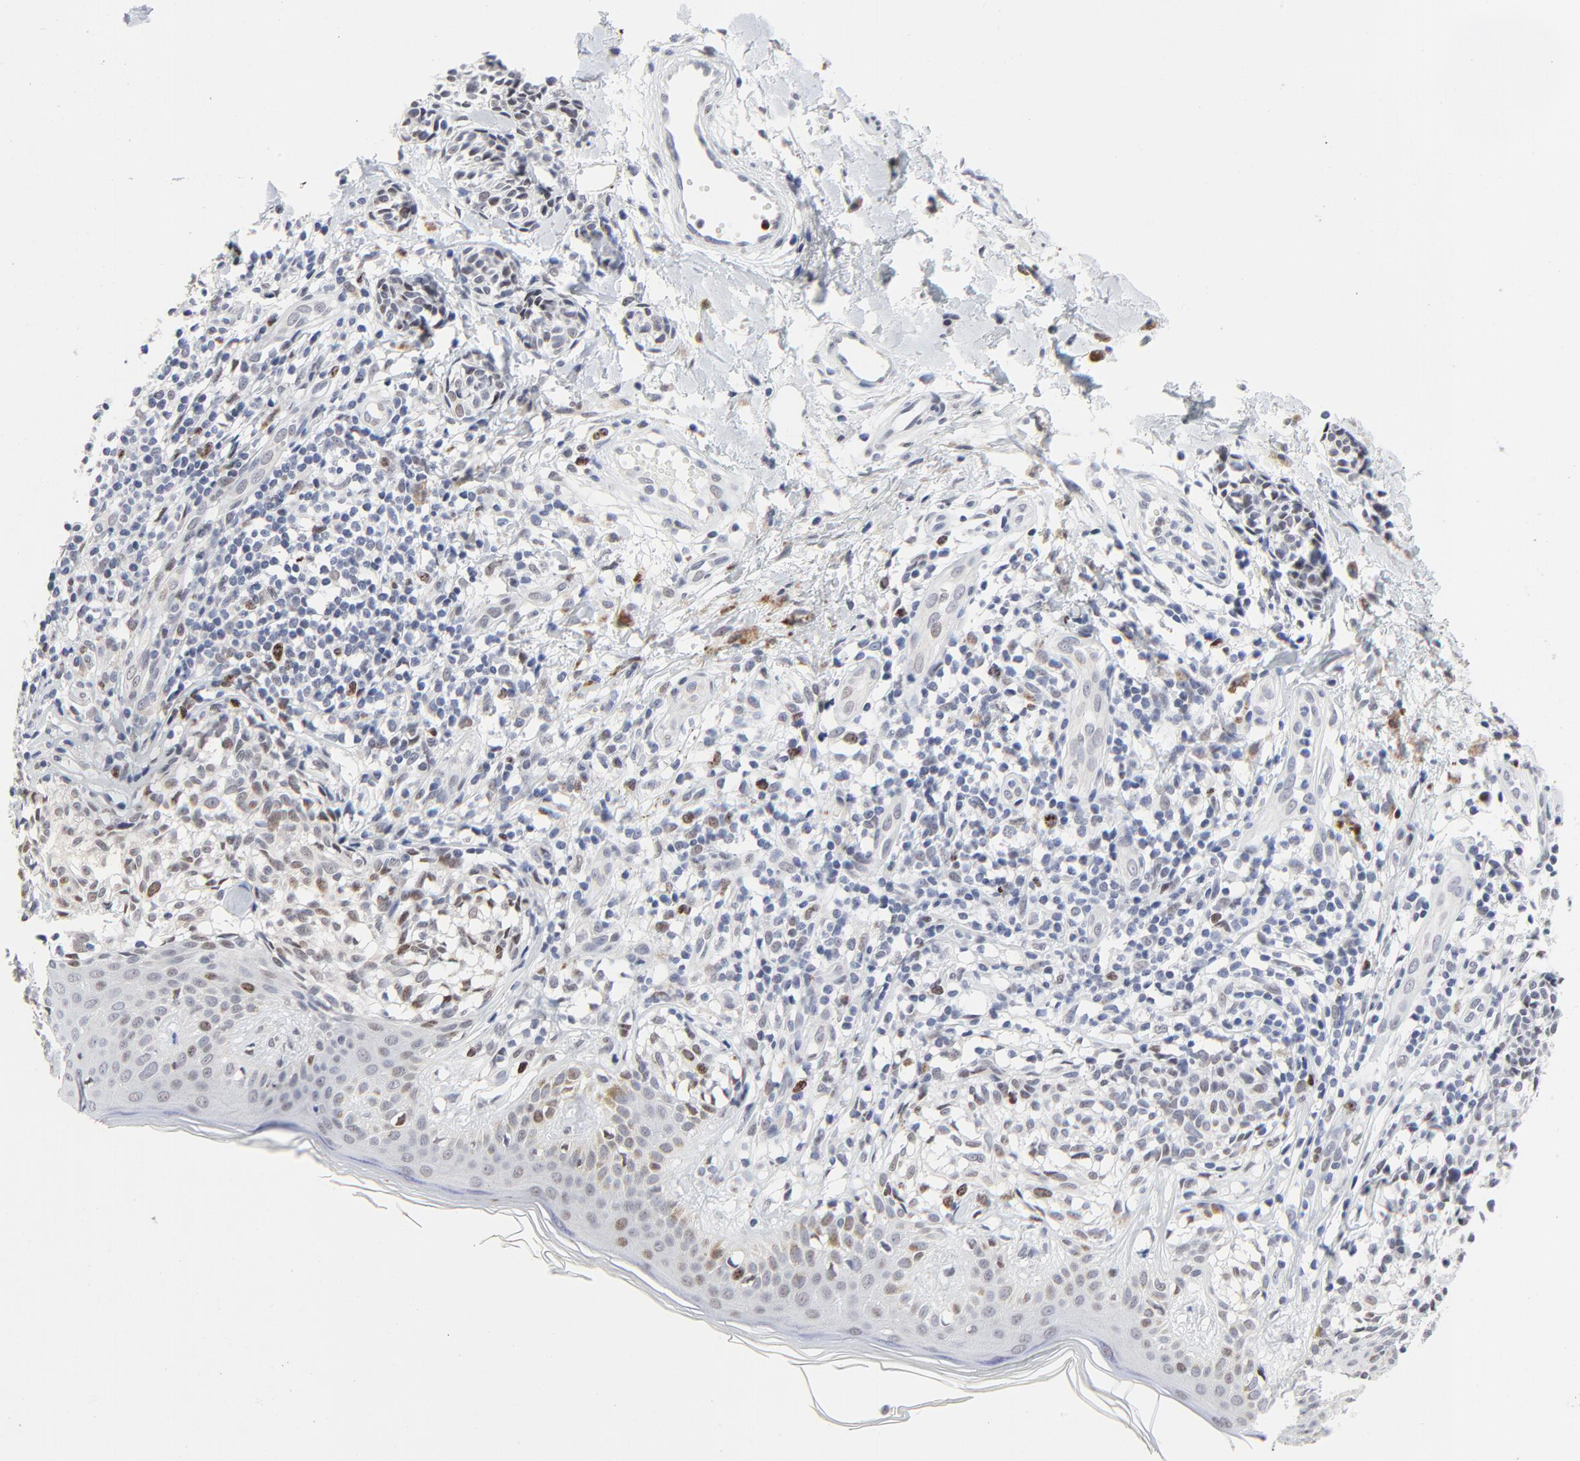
{"staining": {"intensity": "weak", "quantity": "25%-75%", "location": "cytoplasmic/membranous"}, "tissue": "melanoma", "cell_type": "Tumor cells", "image_type": "cancer", "snomed": [{"axis": "morphology", "description": "Malignant melanoma, NOS"}, {"axis": "topography", "description": "Skin"}], "caption": "A histopathology image showing weak cytoplasmic/membranous positivity in approximately 25%-75% of tumor cells in malignant melanoma, as visualized by brown immunohistochemical staining.", "gene": "ZNF589", "patient": {"sex": "male", "age": 67}}